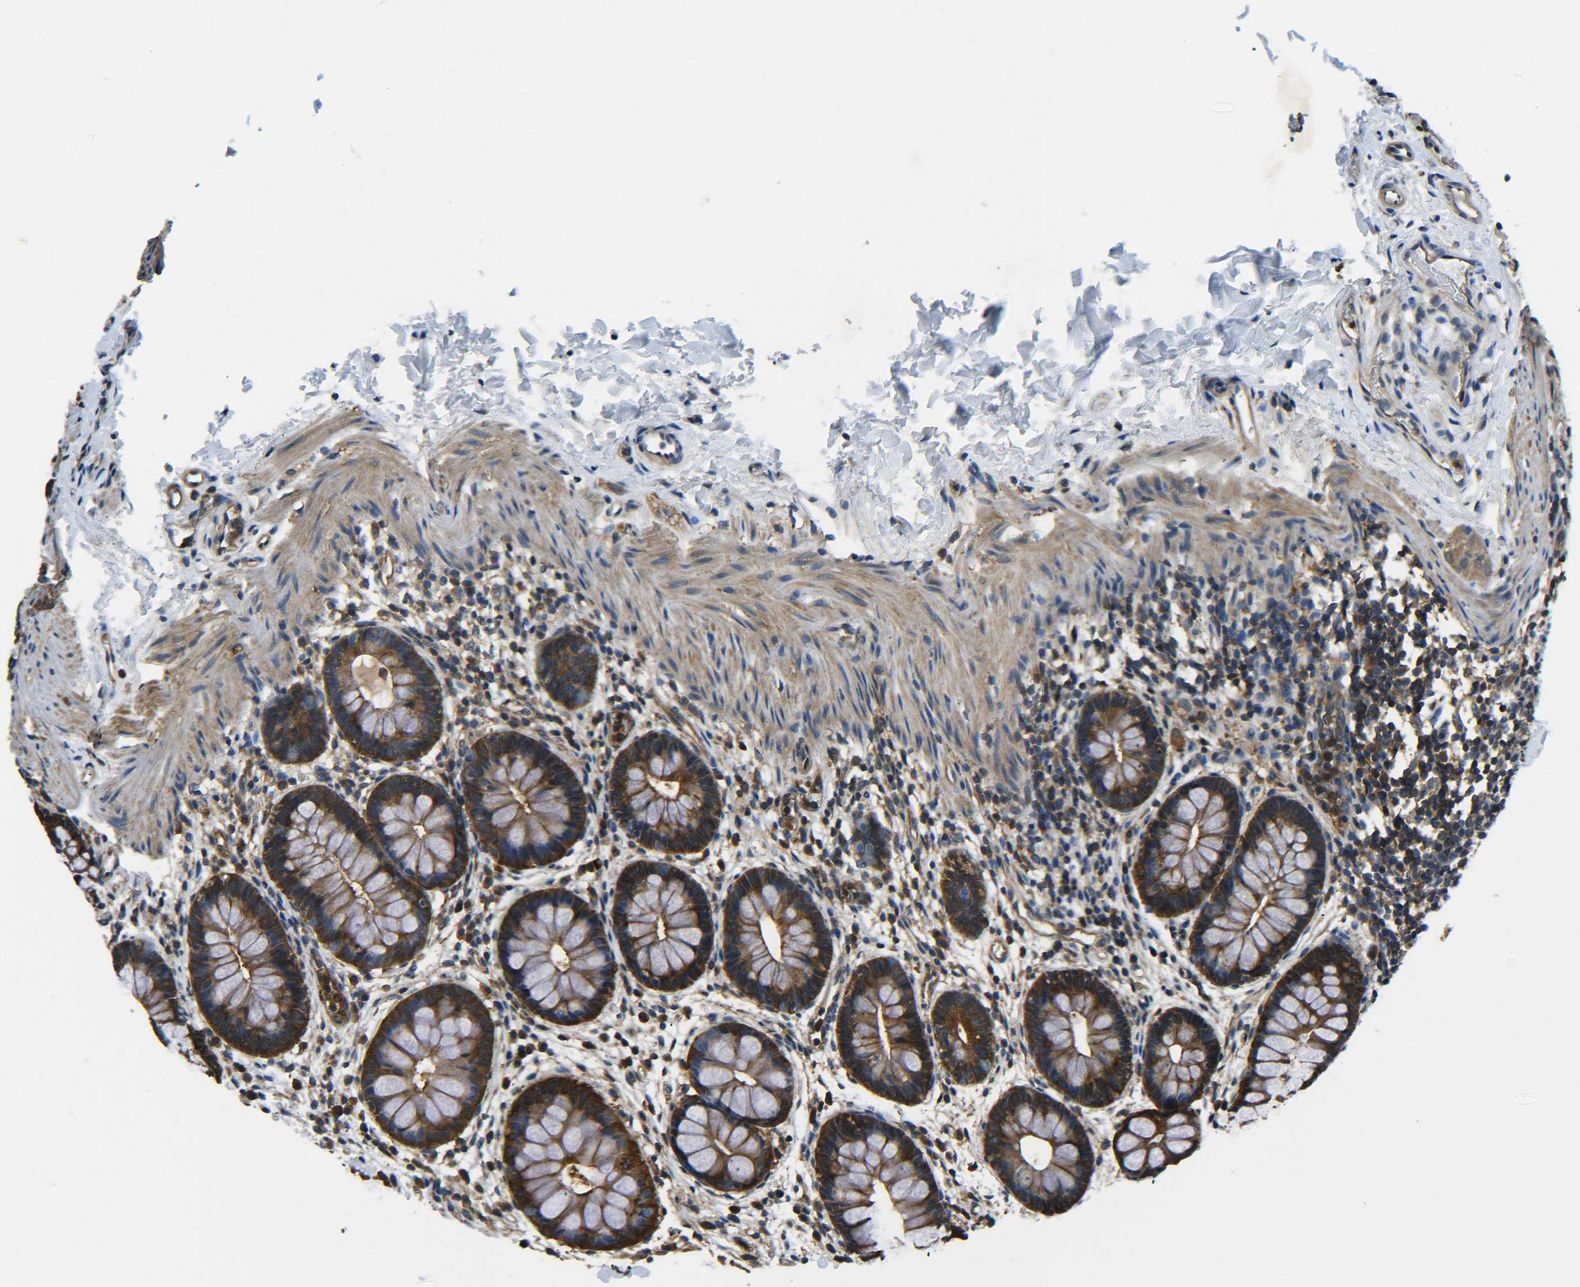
{"staining": {"intensity": "strong", "quantity": ">75%", "location": "cytoplasmic/membranous"}, "tissue": "rectum", "cell_type": "Glandular cells", "image_type": "normal", "snomed": [{"axis": "morphology", "description": "Normal tissue, NOS"}, {"axis": "topography", "description": "Rectum"}], "caption": "Immunohistochemical staining of normal human rectum shows high levels of strong cytoplasmic/membranous positivity in about >75% of glandular cells.", "gene": "PREB", "patient": {"sex": "female", "age": 24}}